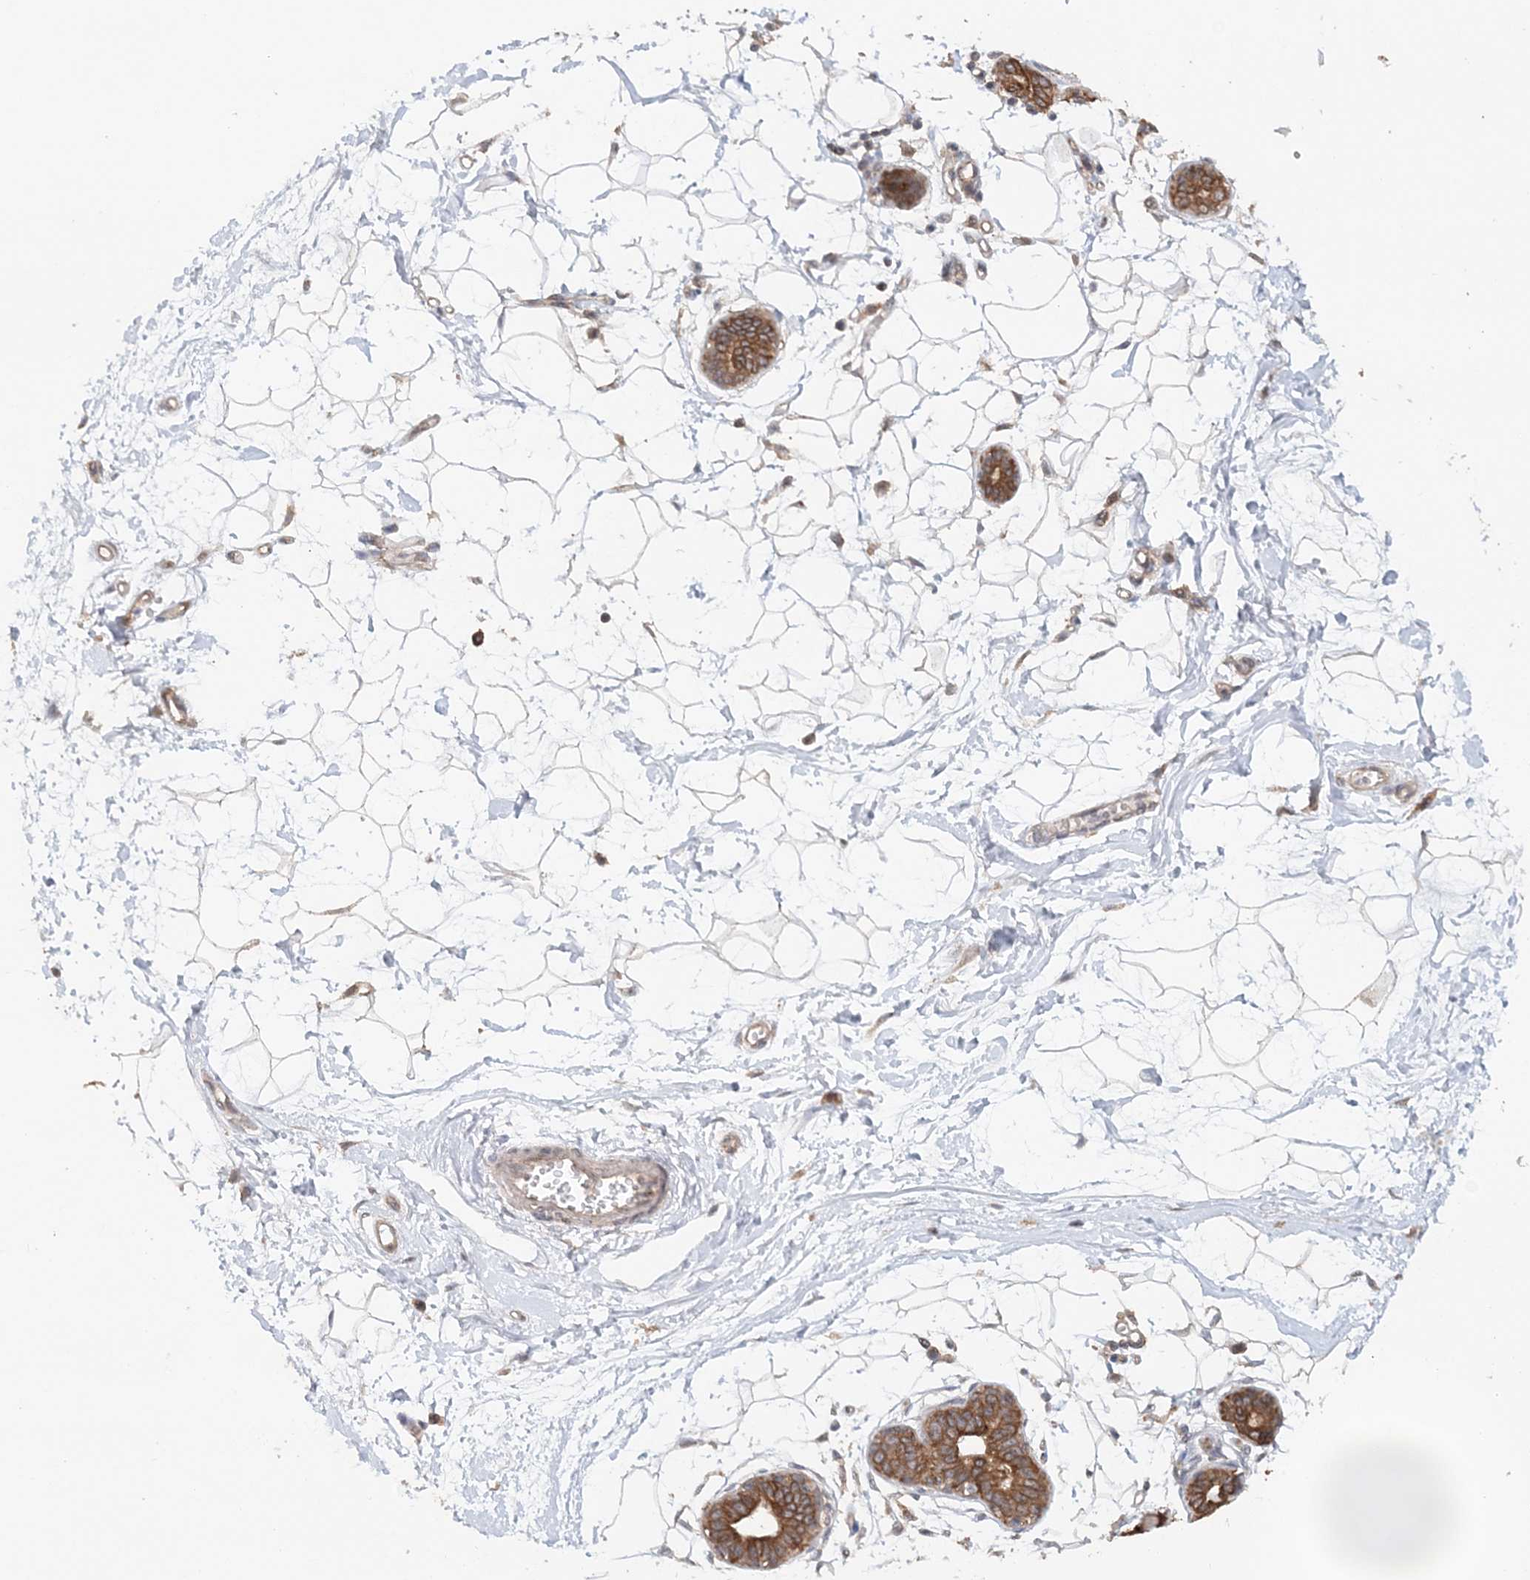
{"staining": {"intensity": "weak", "quantity": "<25%", "location": "cytoplasmic/membranous"}, "tissue": "breast", "cell_type": "Adipocytes", "image_type": "normal", "snomed": [{"axis": "morphology", "description": "Normal tissue, NOS"}, {"axis": "topography", "description": "Breast"}], "caption": "A high-resolution micrograph shows immunohistochemistry (IHC) staining of unremarkable breast, which exhibits no significant staining in adipocytes.", "gene": "FBXO38", "patient": {"sex": "female", "age": 45}}